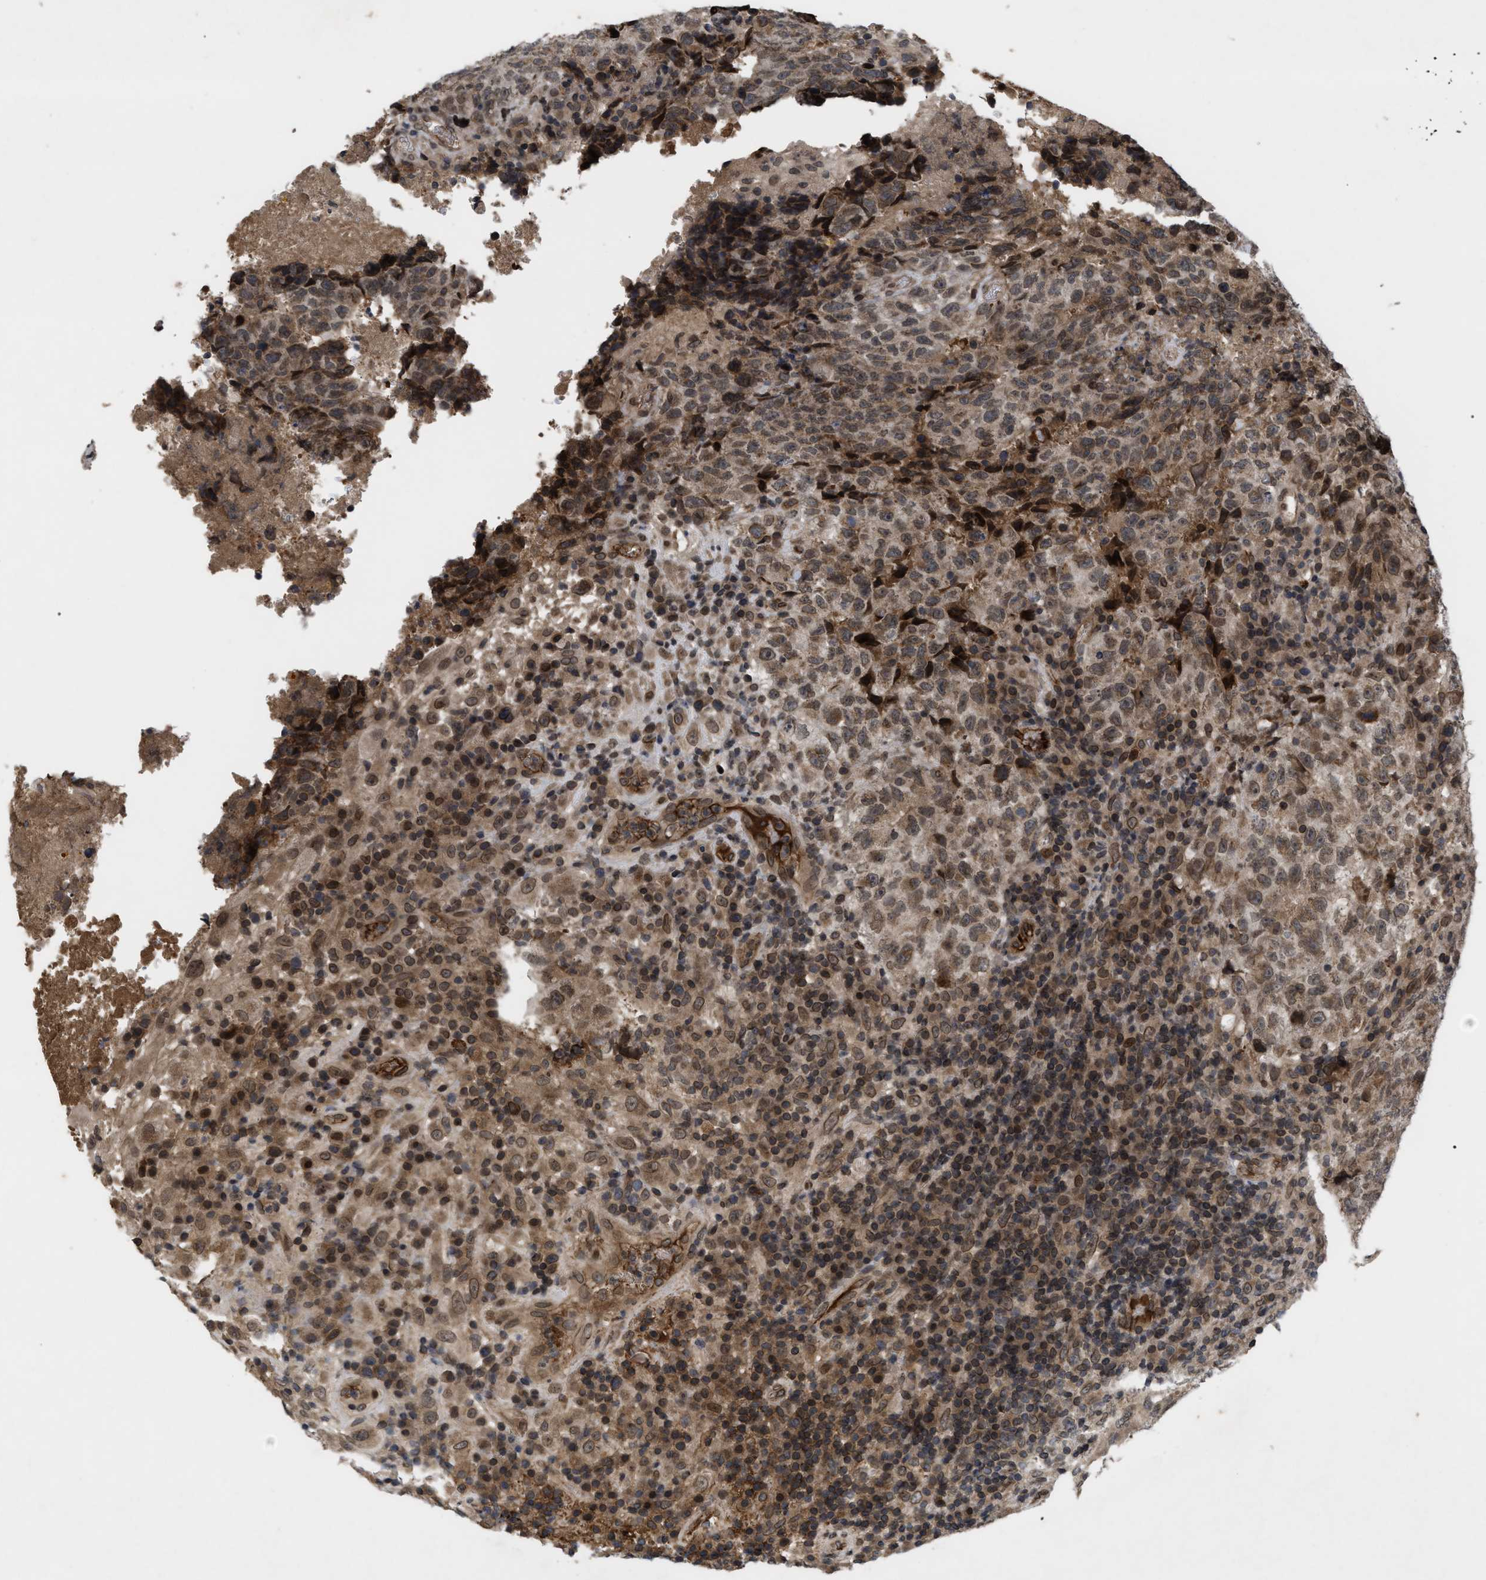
{"staining": {"intensity": "weak", "quantity": ">75%", "location": "cytoplasmic/membranous"}, "tissue": "testis cancer", "cell_type": "Tumor cells", "image_type": "cancer", "snomed": [{"axis": "morphology", "description": "Necrosis, NOS"}, {"axis": "morphology", "description": "Carcinoma, Embryonal, NOS"}, {"axis": "topography", "description": "Testis"}], "caption": "Embryonal carcinoma (testis) tissue exhibits weak cytoplasmic/membranous positivity in about >75% of tumor cells, visualized by immunohistochemistry.", "gene": "CRY1", "patient": {"sex": "male", "age": 19}}